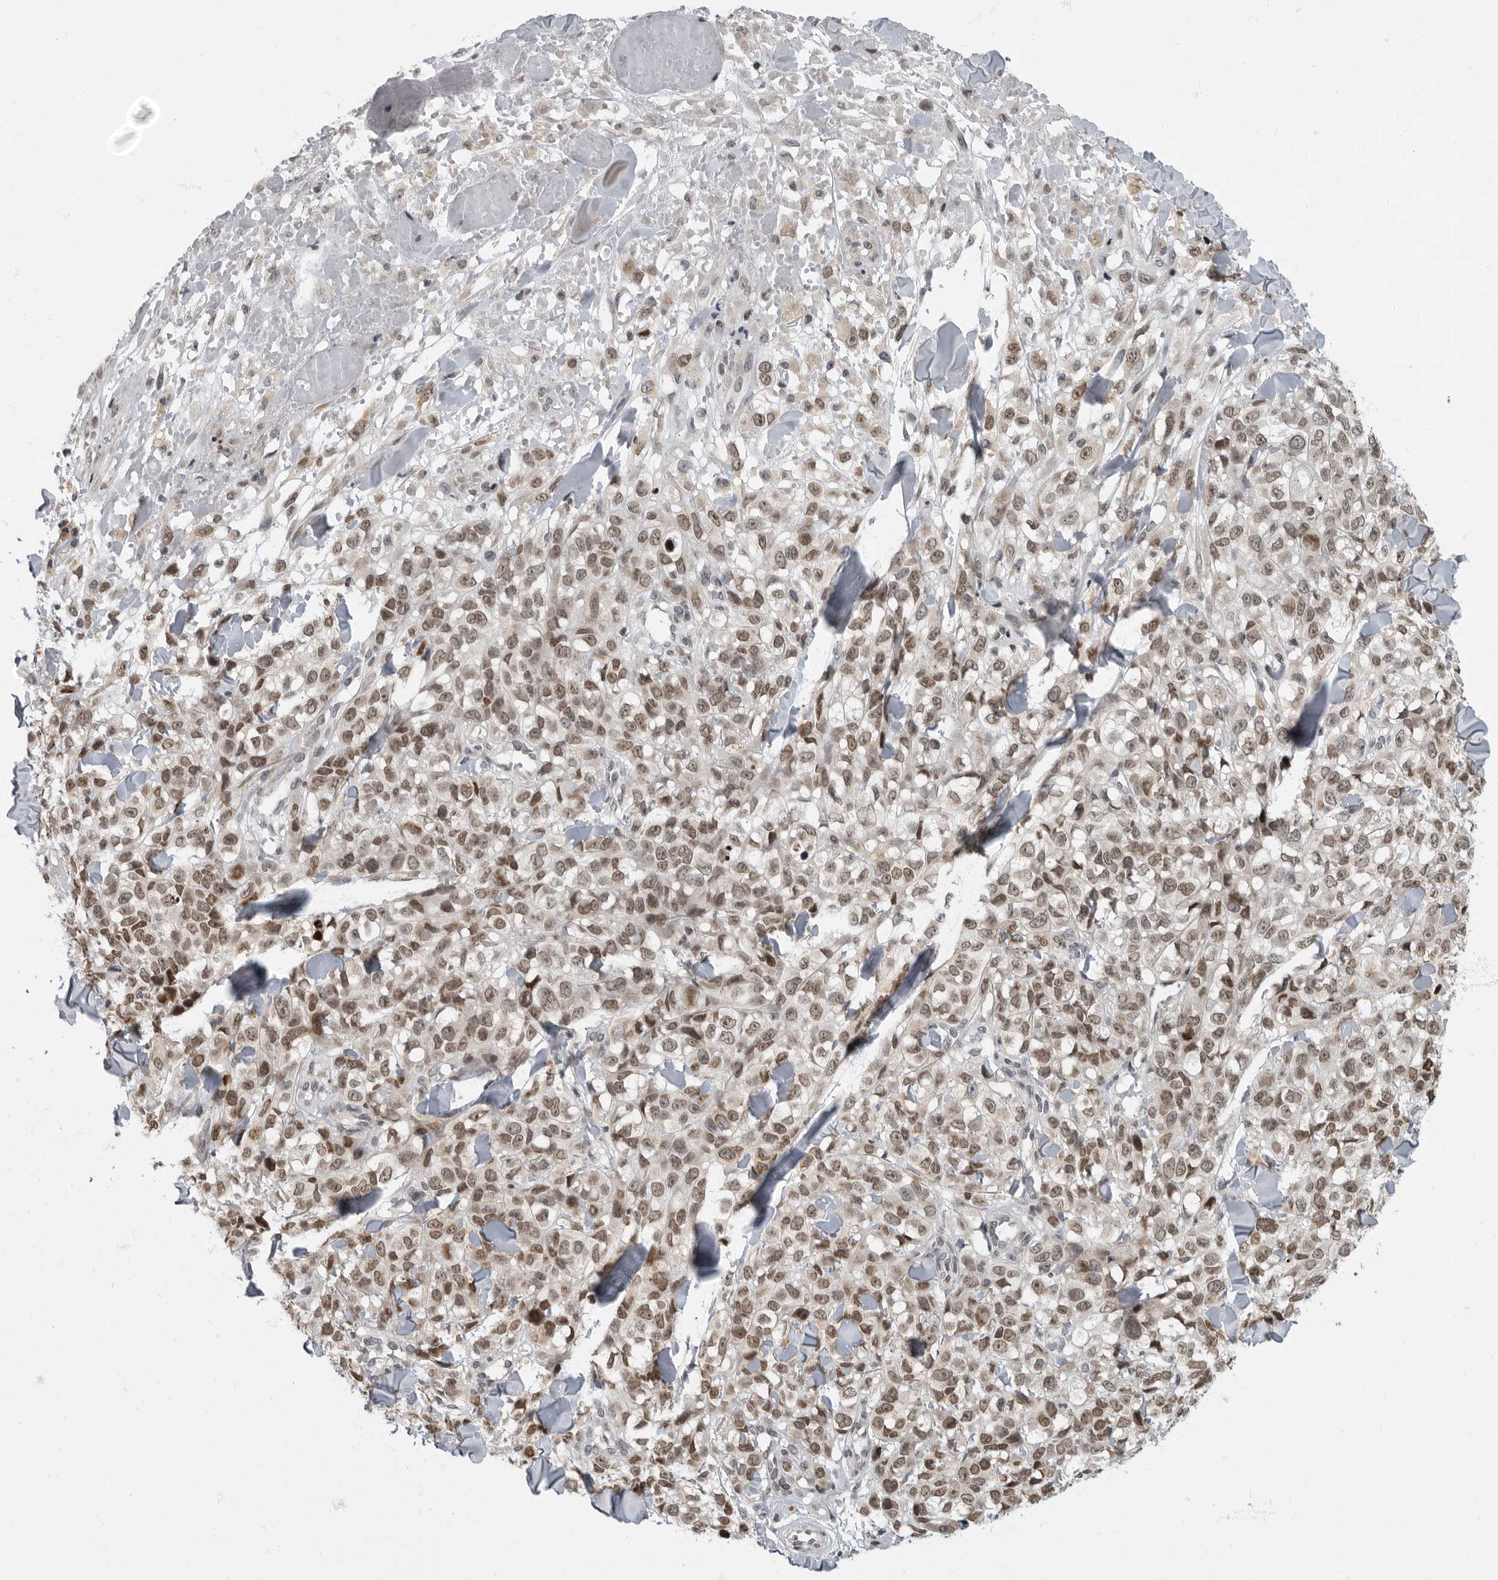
{"staining": {"intensity": "moderate", "quantity": ">75%", "location": "nuclear"}, "tissue": "melanoma", "cell_type": "Tumor cells", "image_type": "cancer", "snomed": [{"axis": "morphology", "description": "Malignant melanoma, Metastatic site"}, {"axis": "topography", "description": "Skin"}], "caption": "This image reveals immunohistochemistry staining of human melanoma, with medium moderate nuclear expression in about >75% of tumor cells.", "gene": "EVI5", "patient": {"sex": "female", "age": 72}}